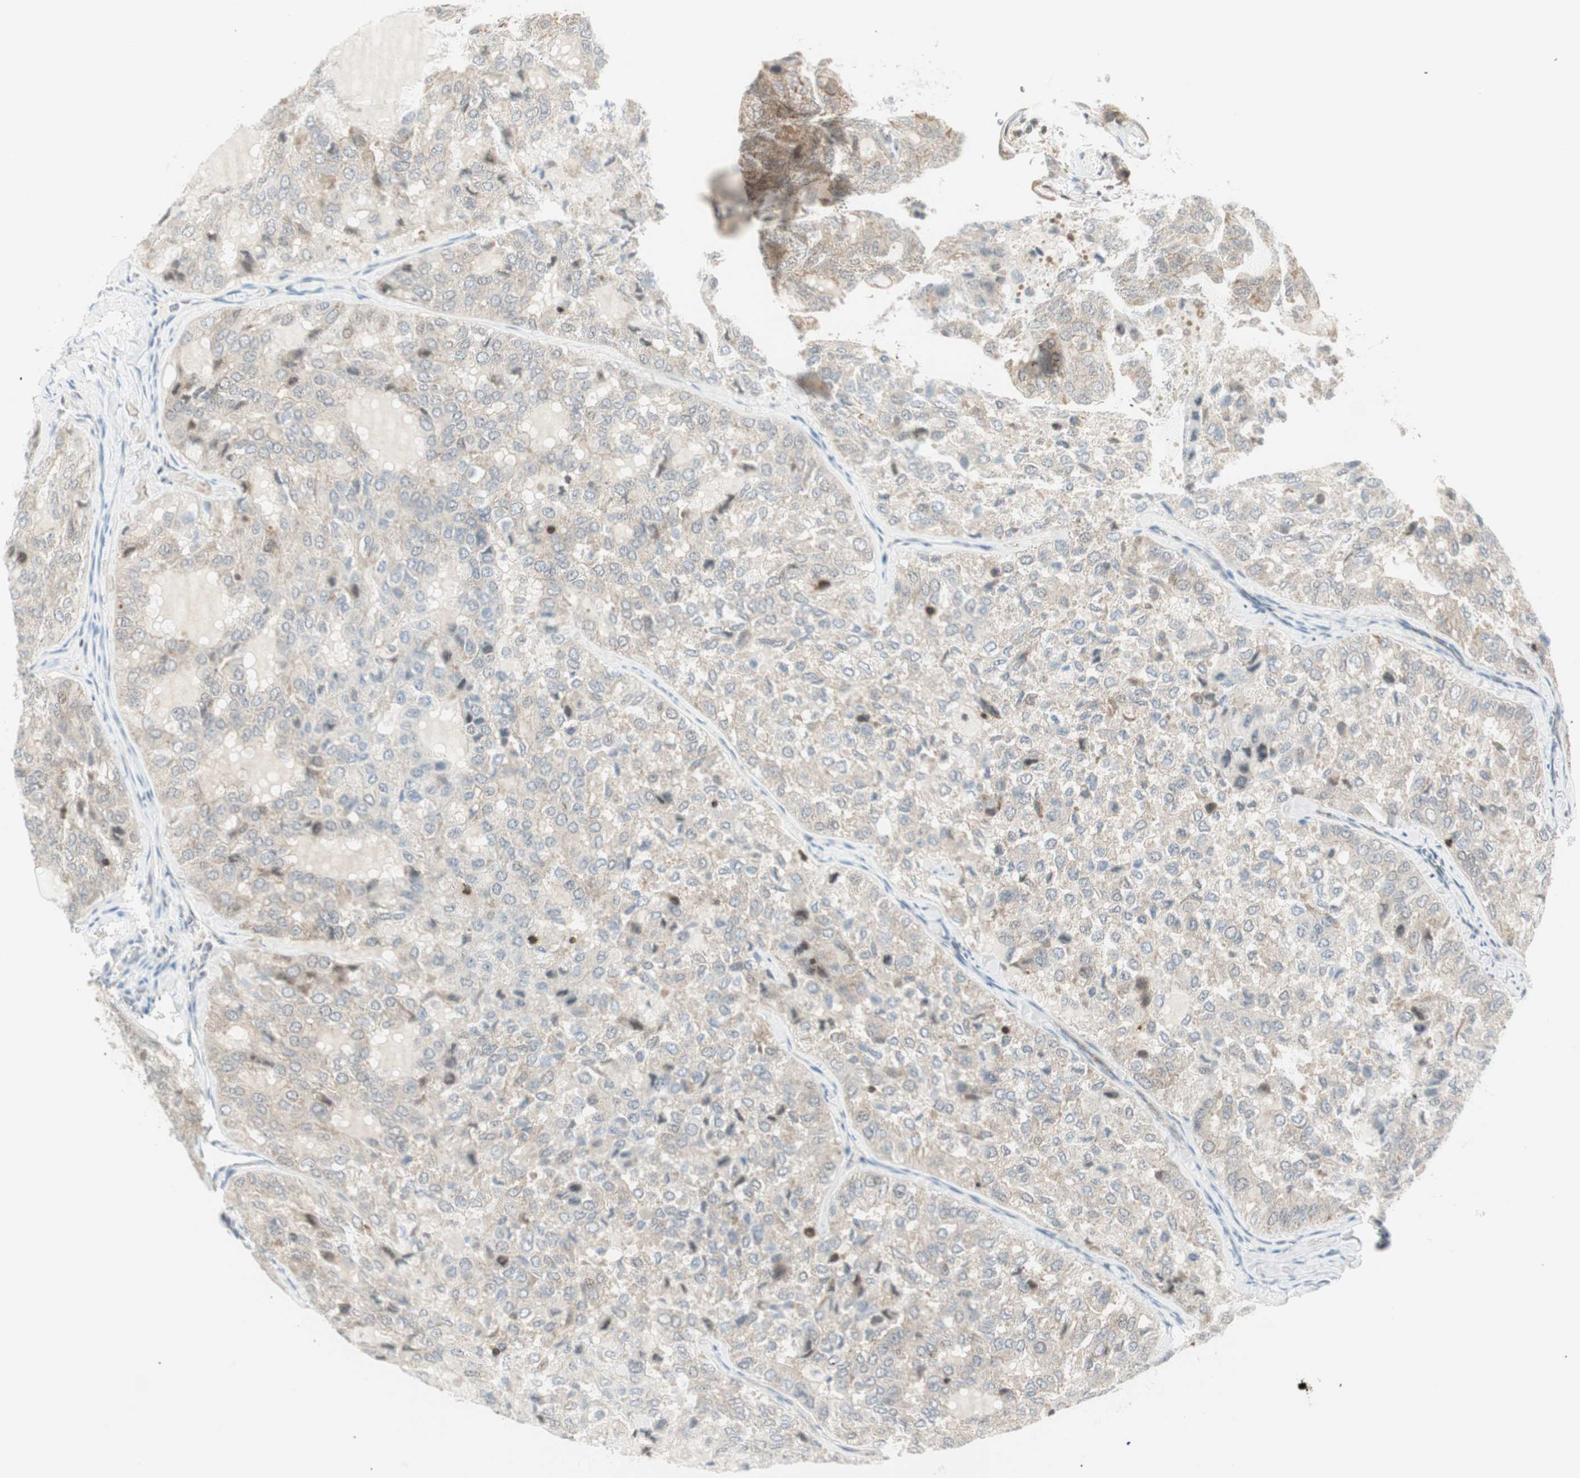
{"staining": {"intensity": "weak", "quantity": ">75%", "location": "cytoplasmic/membranous"}, "tissue": "thyroid cancer", "cell_type": "Tumor cells", "image_type": "cancer", "snomed": [{"axis": "morphology", "description": "Follicular adenoma carcinoma, NOS"}, {"axis": "topography", "description": "Thyroid gland"}], "caption": "The immunohistochemical stain shows weak cytoplasmic/membranous staining in tumor cells of thyroid cancer (follicular adenoma carcinoma) tissue.", "gene": "PPP1CA", "patient": {"sex": "male", "age": 75}}